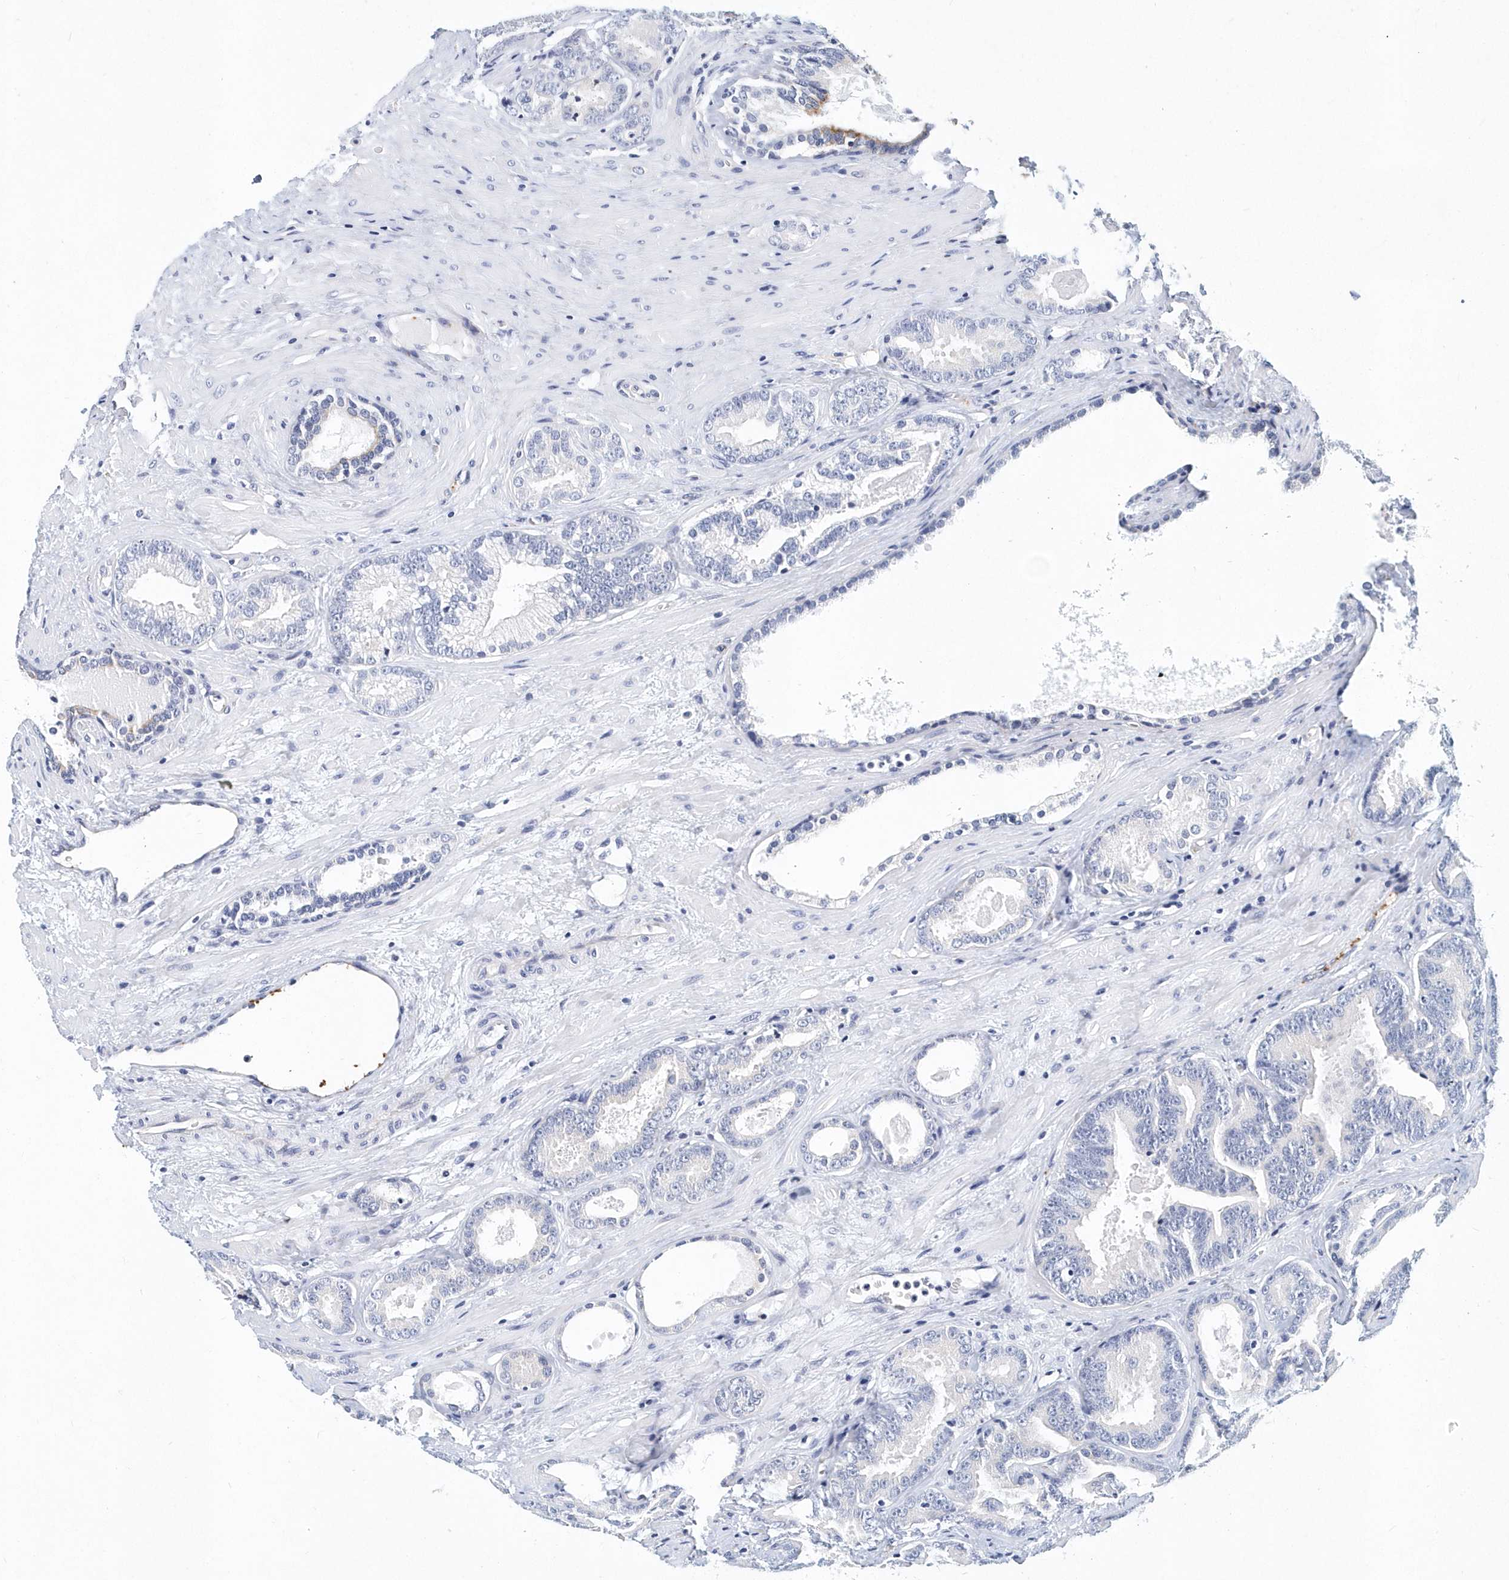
{"staining": {"intensity": "negative", "quantity": "none", "location": "none"}, "tissue": "prostate cancer", "cell_type": "Tumor cells", "image_type": "cancer", "snomed": [{"axis": "morphology", "description": "Adenocarcinoma, High grade"}, {"axis": "topography", "description": "Prostate"}], "caption": "Immunohistochemistry of human prostate cancer (high-grade adenocarcinoma) displays no staining in tumor cells.", "gene": "ITGA2B", "patient": {"sex": "male", "age": 66}}